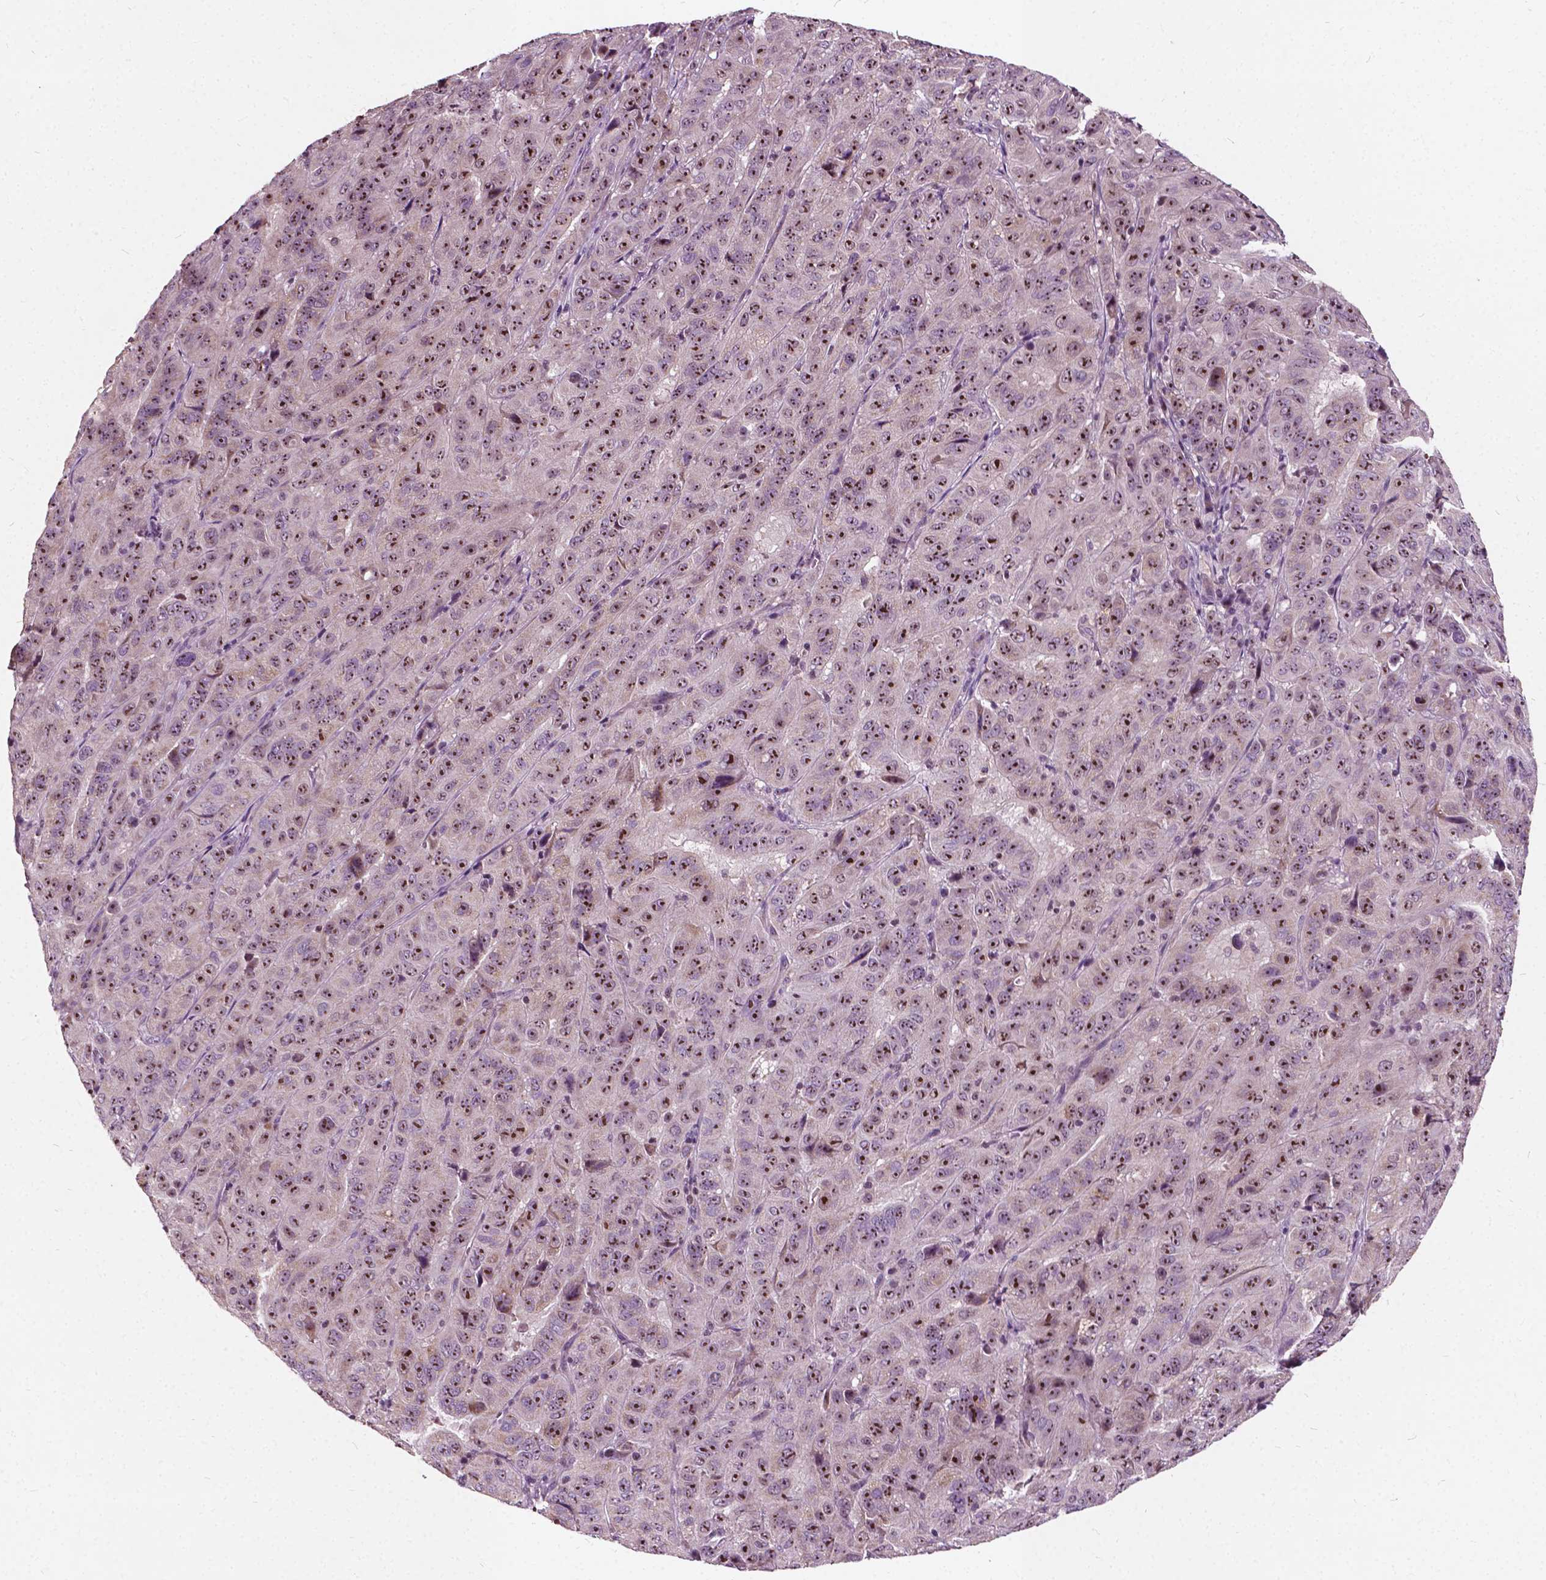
{"staining": {"intensity": "moderate", "quantity": ">75%", "location": "nuclear"}, "tissue": "pancreatic cancer", "cell_type": "Tumor cells", "image_type": "cancer", "snomed": [{"axis": "morphology", "description": "Adenocarcinoma, NOS"}, {"axis": "topography", "description": "Pancreas"}], "caption": "Moderate nuclear positivity for a protein is seen in approximately >75% of tumor cells of pancreatic adenocarcinoma using immunohistochemistry.", "gene": "ODF3L2", "patient": {"sex": "male", "age": 63}}